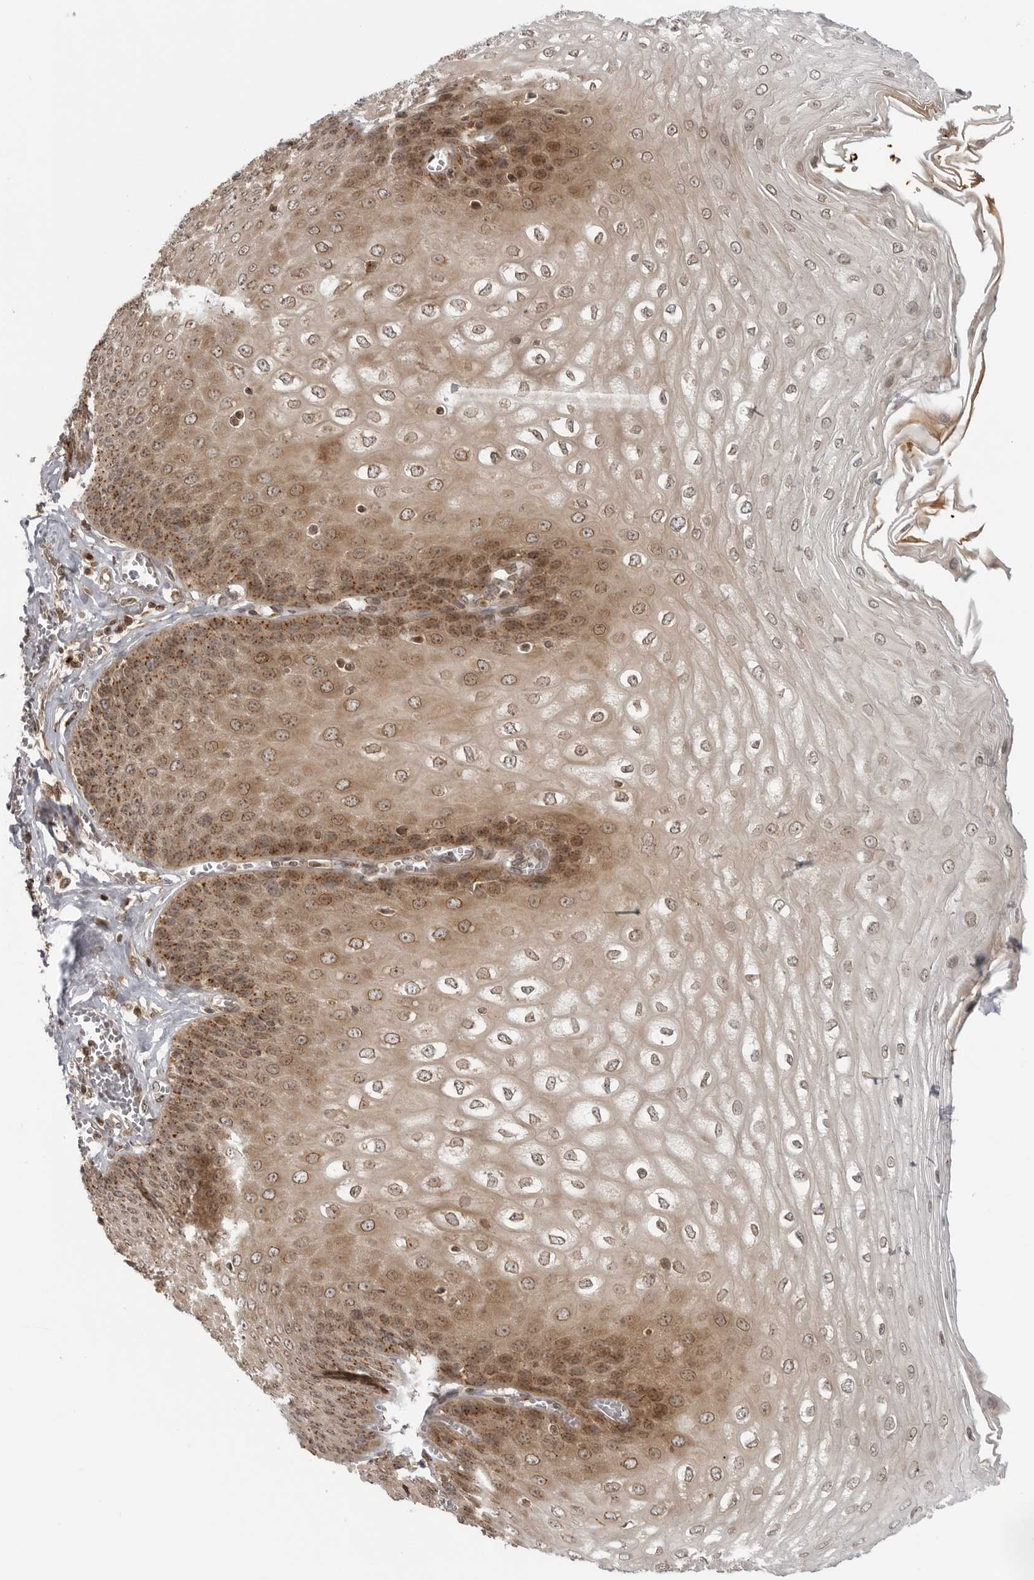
{"staining": {"intensity": "moderate", "quantity": ">75%", "location": "cytoplasmic/membranous,nuclear"}, "tissue": "esophagus", "cell_type": "Squamous epithelial cells", "image_type": "normal", "snomed": [{"axis": "morphology", "description": "Normal tissue, NOS"}, {"axis": "topography", "description": "Esophagus"}], "caption": "The photomicrograph displays a brown stain indicating the presence of a protein in the cytoplasmic/membranous,nuclear of squamous epithelial cells in esophagus.", "gene": "COPA", "patient": {"sex": "male", "age": 60}}